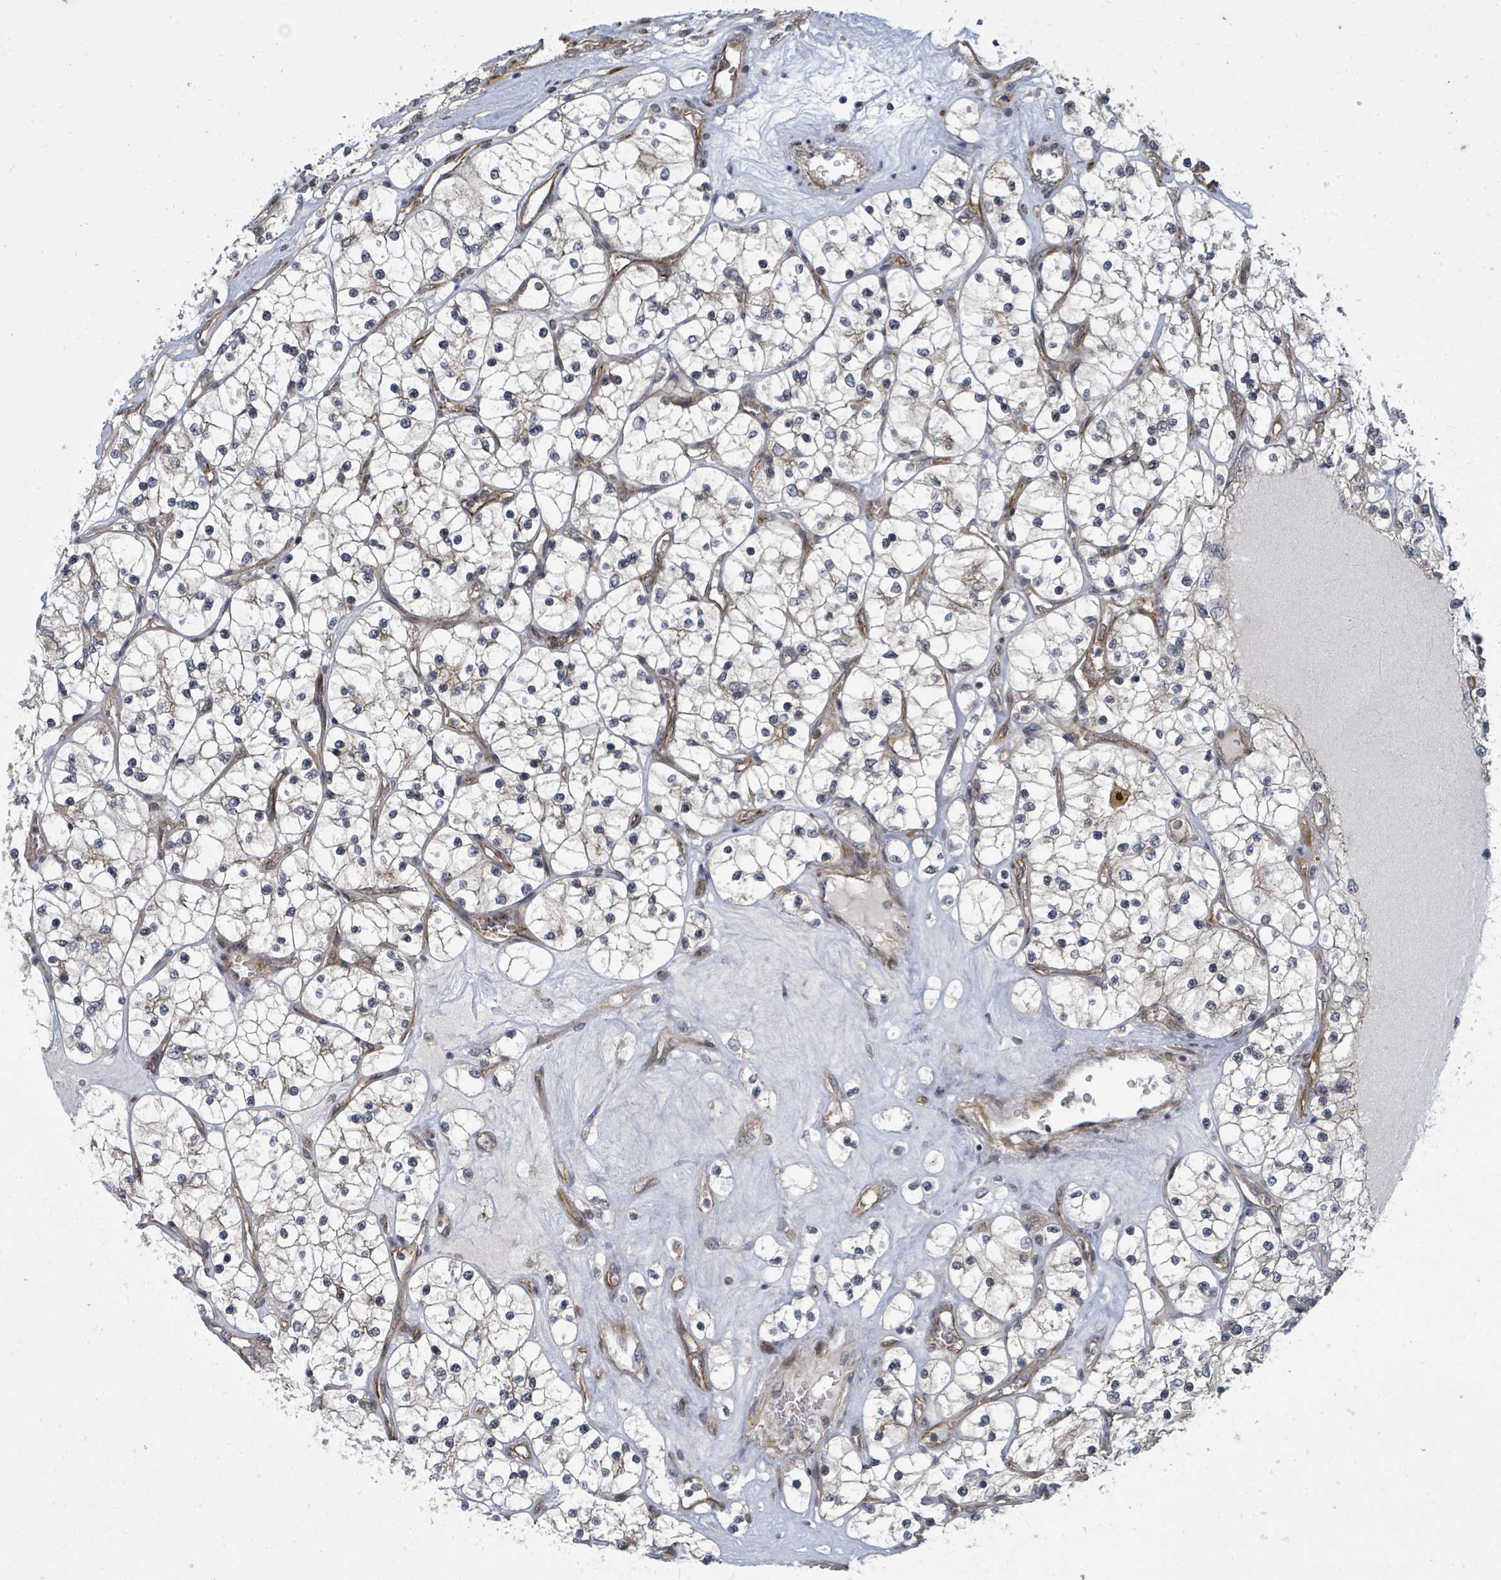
{"staining": {"intensity": "negative", "quantity": "none", "location": "none"}, "tissue": "renal cancer", "cell_type": "Tumor cells", "image_type": "cancer", "snomed": [{"axis": "morphology", "description": "Adenocarcinoma, NOS"}, {"axis": "topography", "description": "Kidney"}], "caption": "IHC photomicrograph of neoplastic tissue: human renal adenocarcinoma stained with DAB displays no significant protein positivity in tumor cells.", "gene": "PSMG2", "patient": {"sex": "female", "age": 69}}